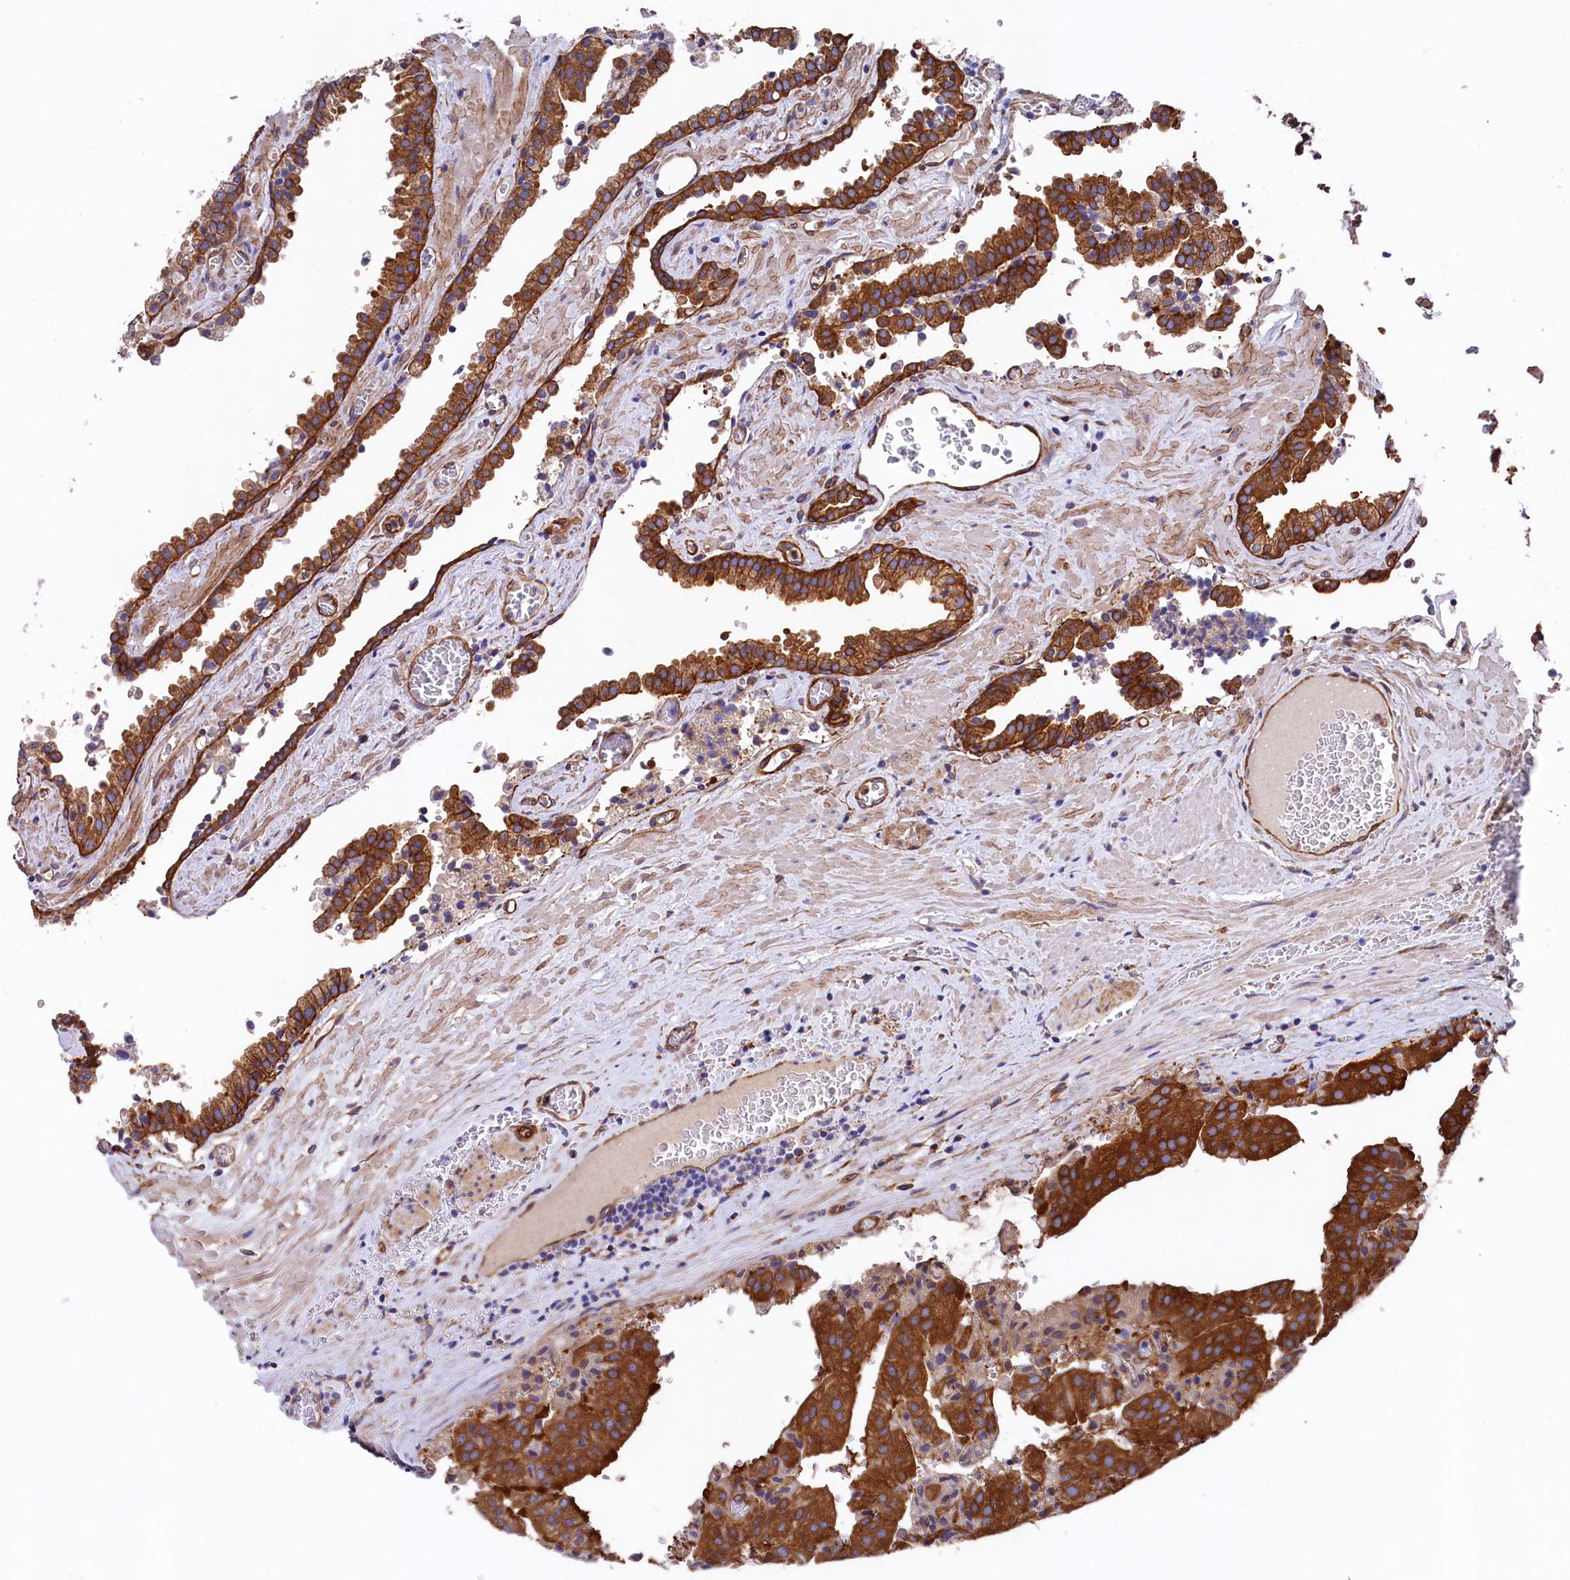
{"staining": {"intensity": "strong", "quantity": ">75%", "location": "cytoplasmic/membranous"}, "tissue": "prostate cancer", "cell_type": "Tumor cells", "image_type": "cancer", "snomed": [{"axis": "morphology", "description": "Adenocarcinoma, High grade"}, {"axis": "topography", "description": "Prostate"}], "caption": "An image of prostate adenocarcinoma (high-grade) stained for a protein reveals strong cytoplasmic/membranous brown staining in tumor cells.", "gene": "TNKS1BP1", "patient": {"sex": "male", "age": 68}}